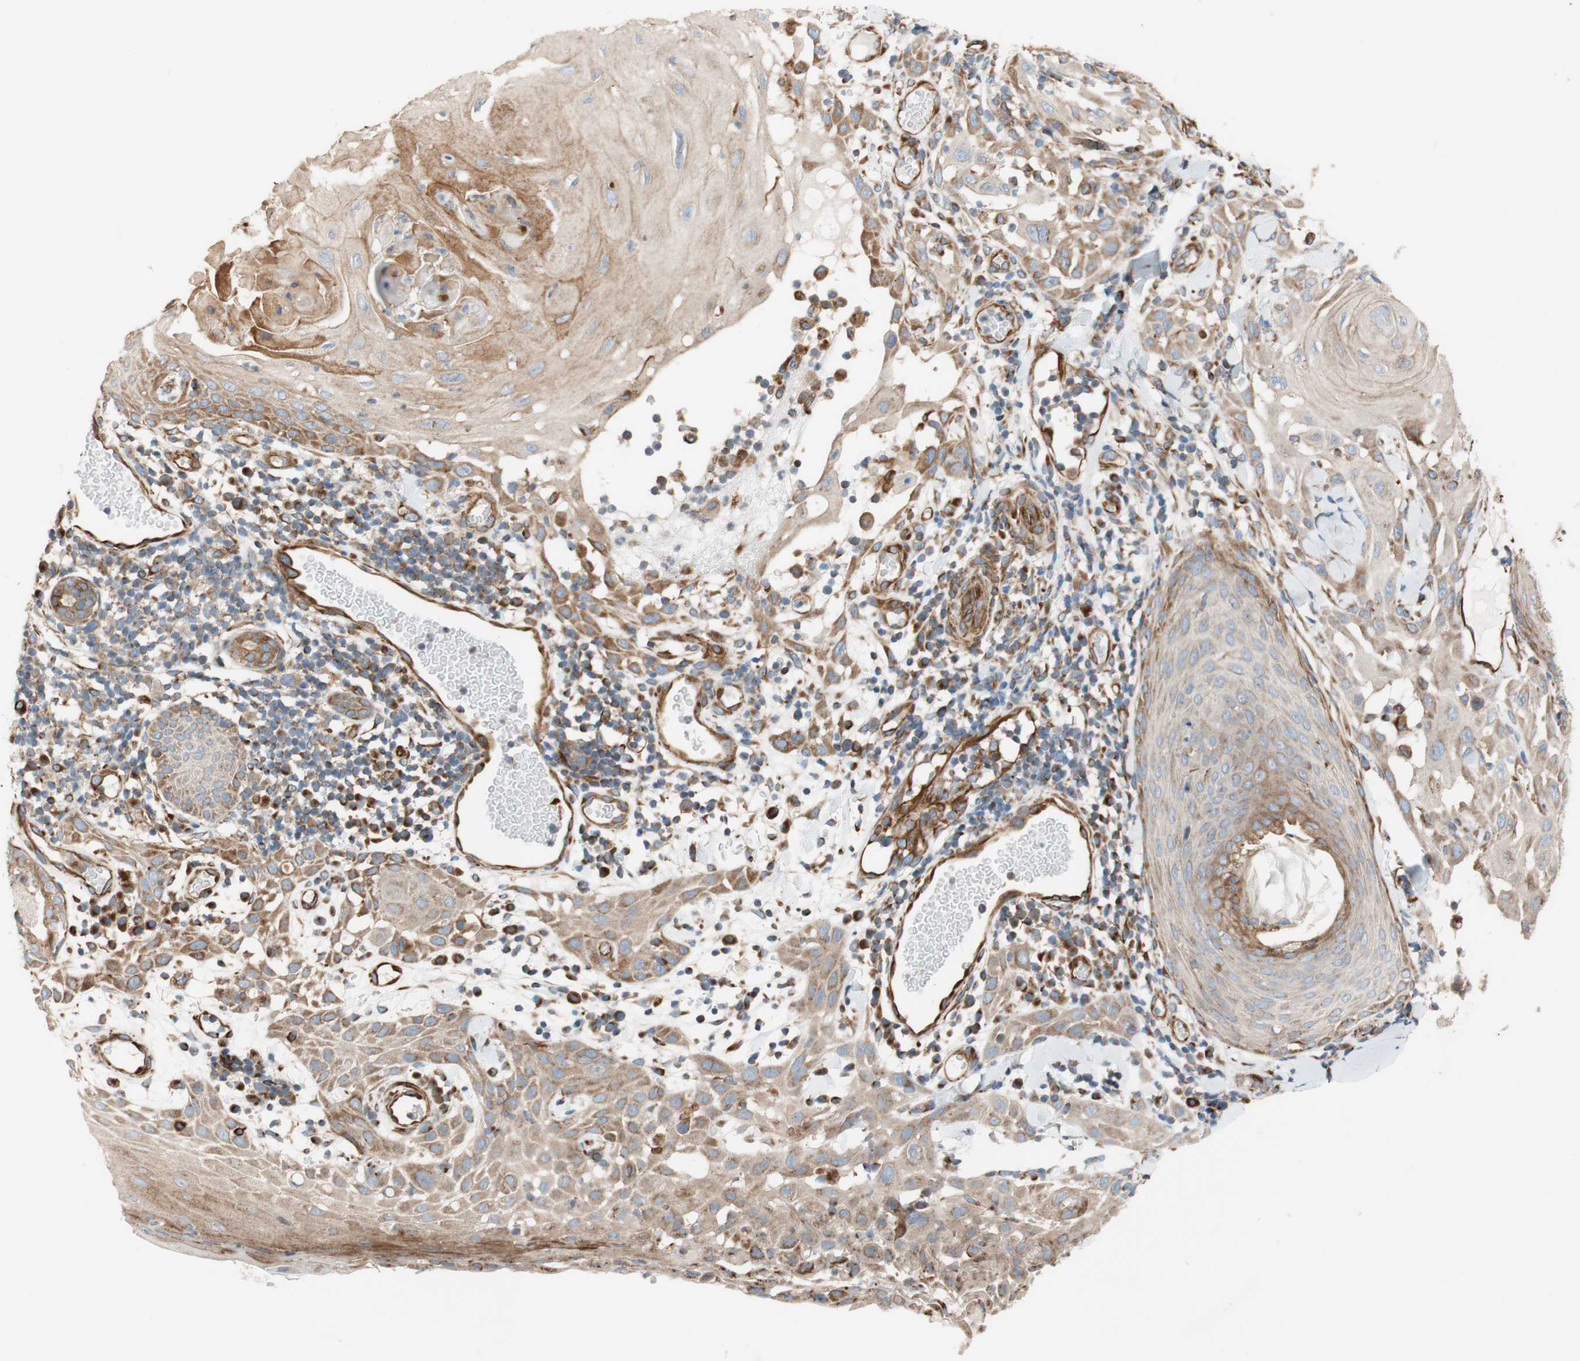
{"staining": {"intensity": "weak", "quantity": ">75%", "location": "cytoplasmic/membranous"}, "tissue": "skin cancer", "cell_type": "Tumor cells", "image_type": "cancer", "snomed": [{"axis": "morphology", "description": "Squamous cell carcinoma, NOS"}, {"axis": "topography", "description": "Skin"}], "caption": "Skin squamous cell carcinoma tissue exhibits weak cytoplasmic/membranous positivity in about >75% of tumor cells, visualized by immunohistochemistry.", "gene": "C1orf43", "patient": {"sex": "male", "age": 24}}